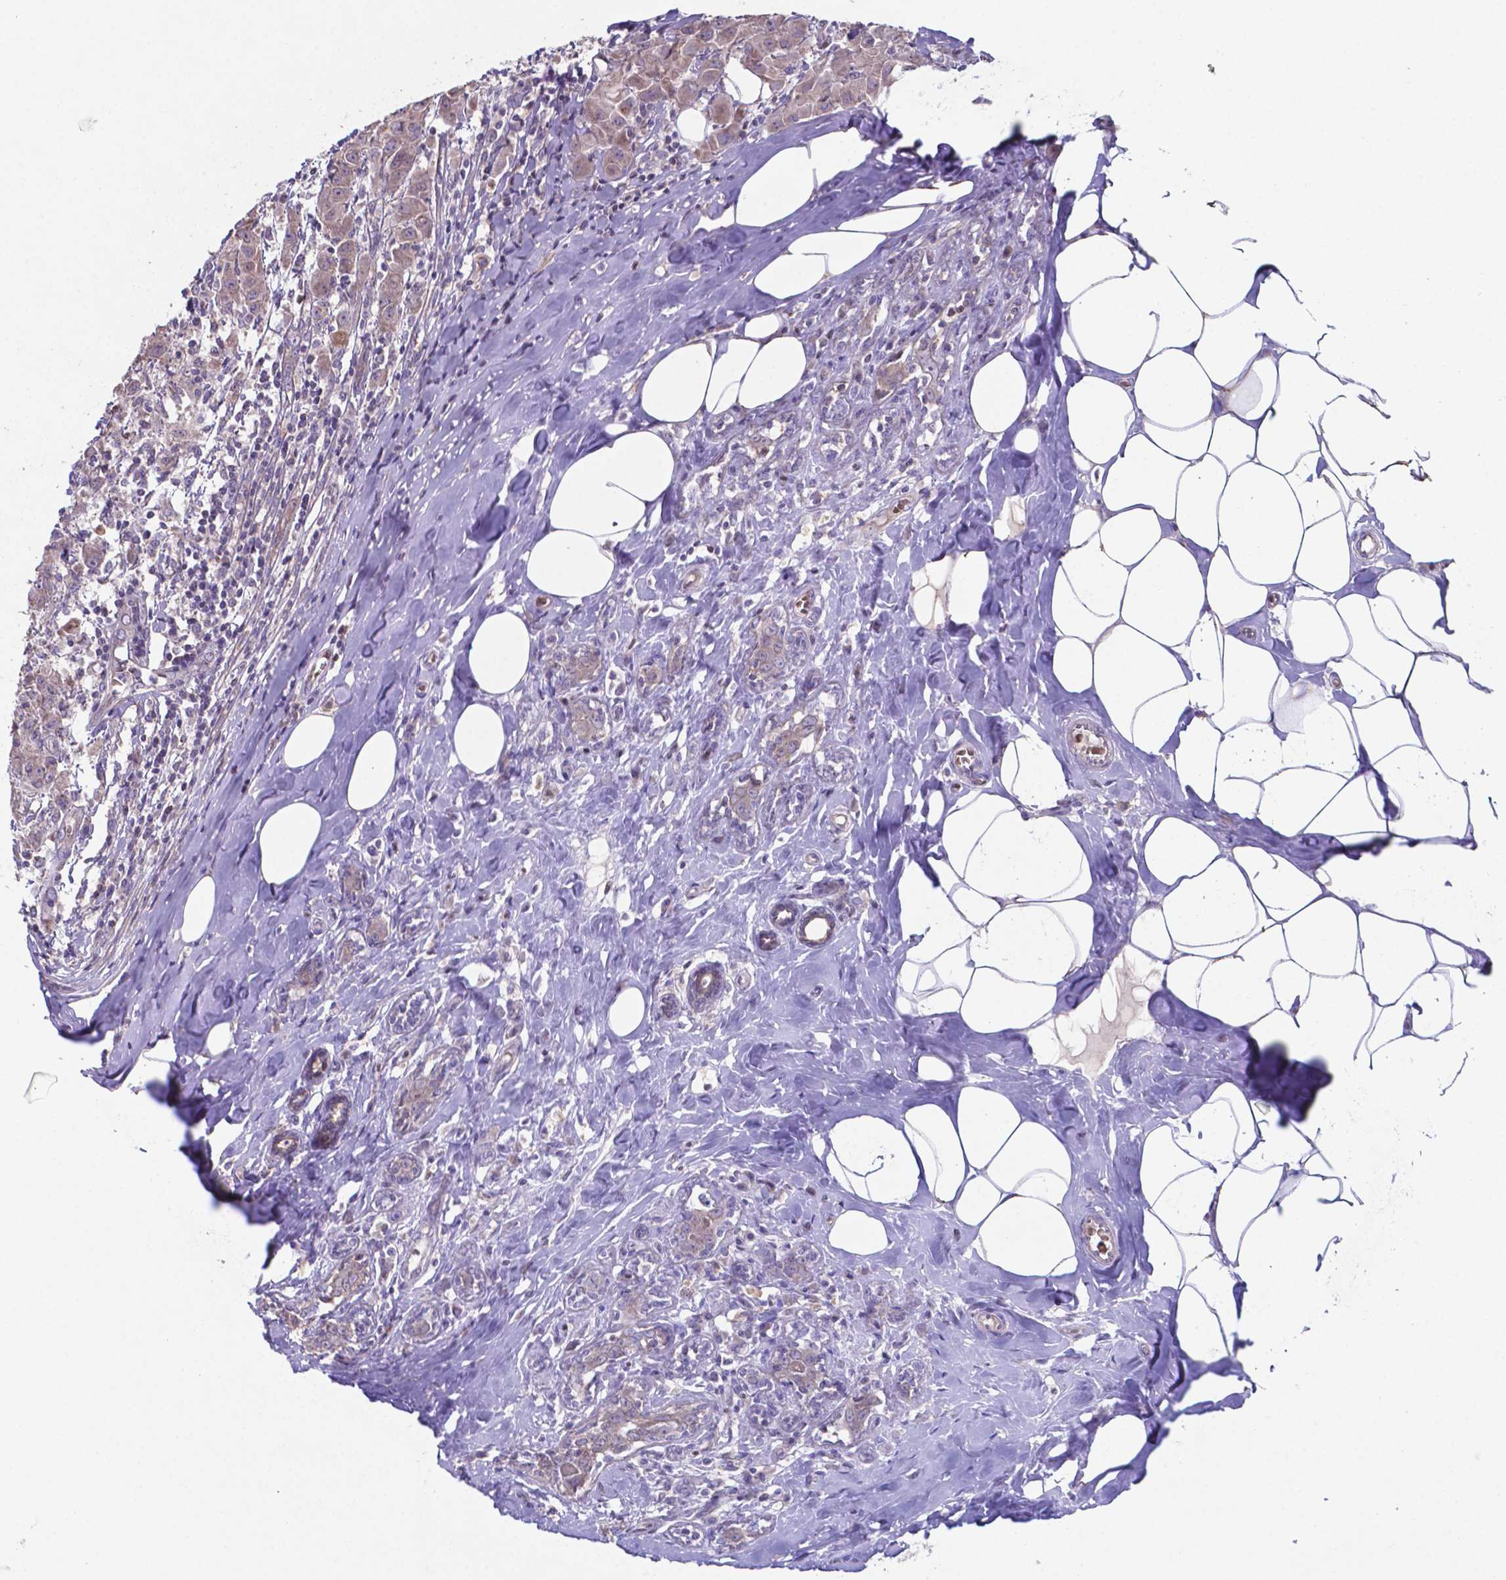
{"staining": {"intensity": "weak", "quantity": ">75%", "location": "cytoplasmic/membranous"}, "tissue": "breast cancer", "cell_type": "Tumor cells", "image_type": "cancer", "snomed": [{"axis": "morphology", "description": "Normal tissue, NOS"}, {"axis": "morphology", "description": "Duct carcinoma"}, {"axis": "topography", "description": "Breast"}], "caption": "Immunohistochemical staining of human breast cancer reveals weak cytoplasmic/membranous protein positivity in about >75% of tumor cells.", "gene": "TYRO3", "patient": {"sex": "female", "age": 43}}